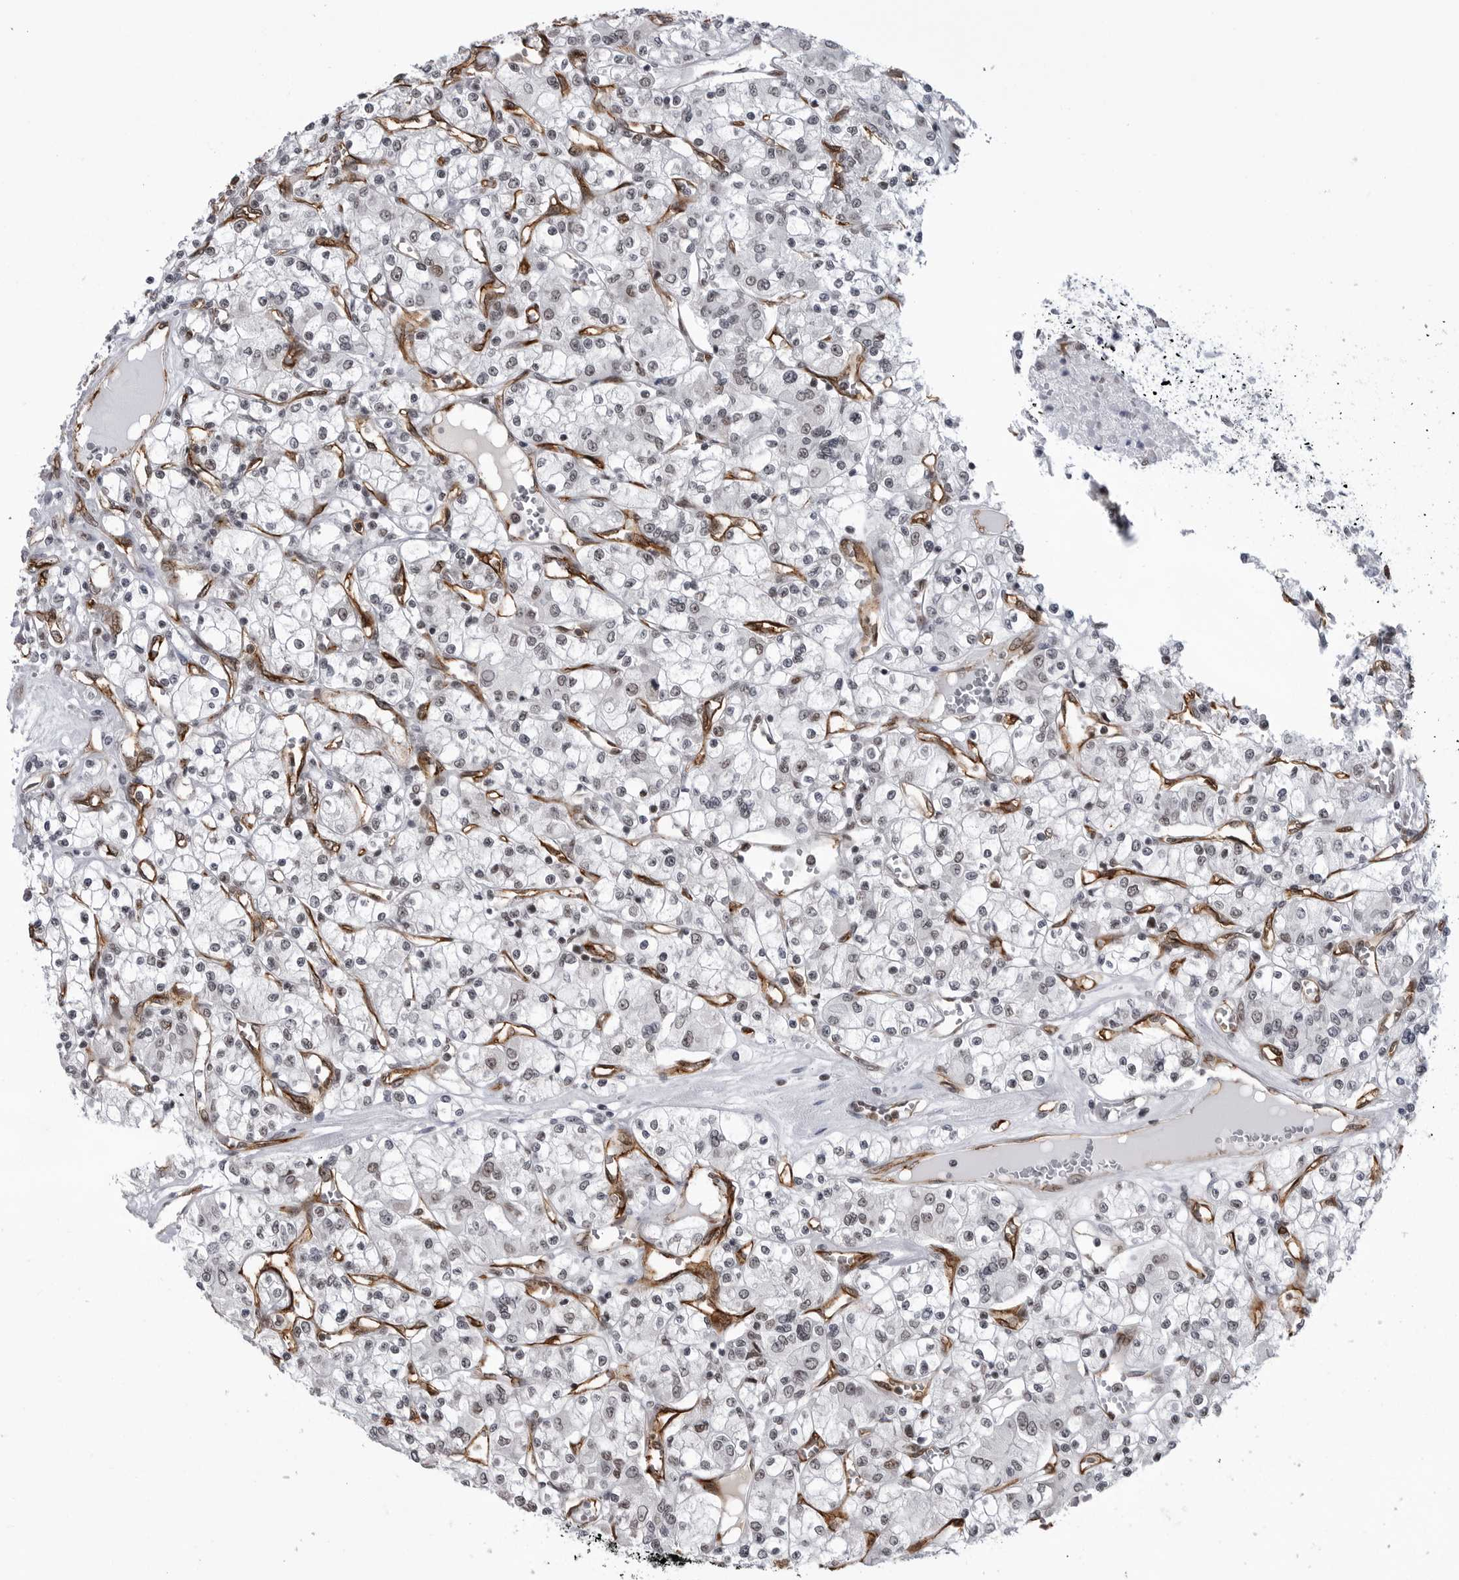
{"staining": {"intensity": "weak", "quantity": "<25%", "location": "nuclear"}, "tissue": "renal cancer", "cell_type": "Tumor cells", "image_type": "cancer", "snomed": [{"axis": "morphology", "description": "Adenocarcinoma, NOS"}, {"axis": "topography", "description": "Kidney"}], "caption": "This is an IHC image of human renal adenocarcinoma. There is no positivity in tumor cells.", "gene": "RNF26", "patient": {"sex": "female", "age": 59}}